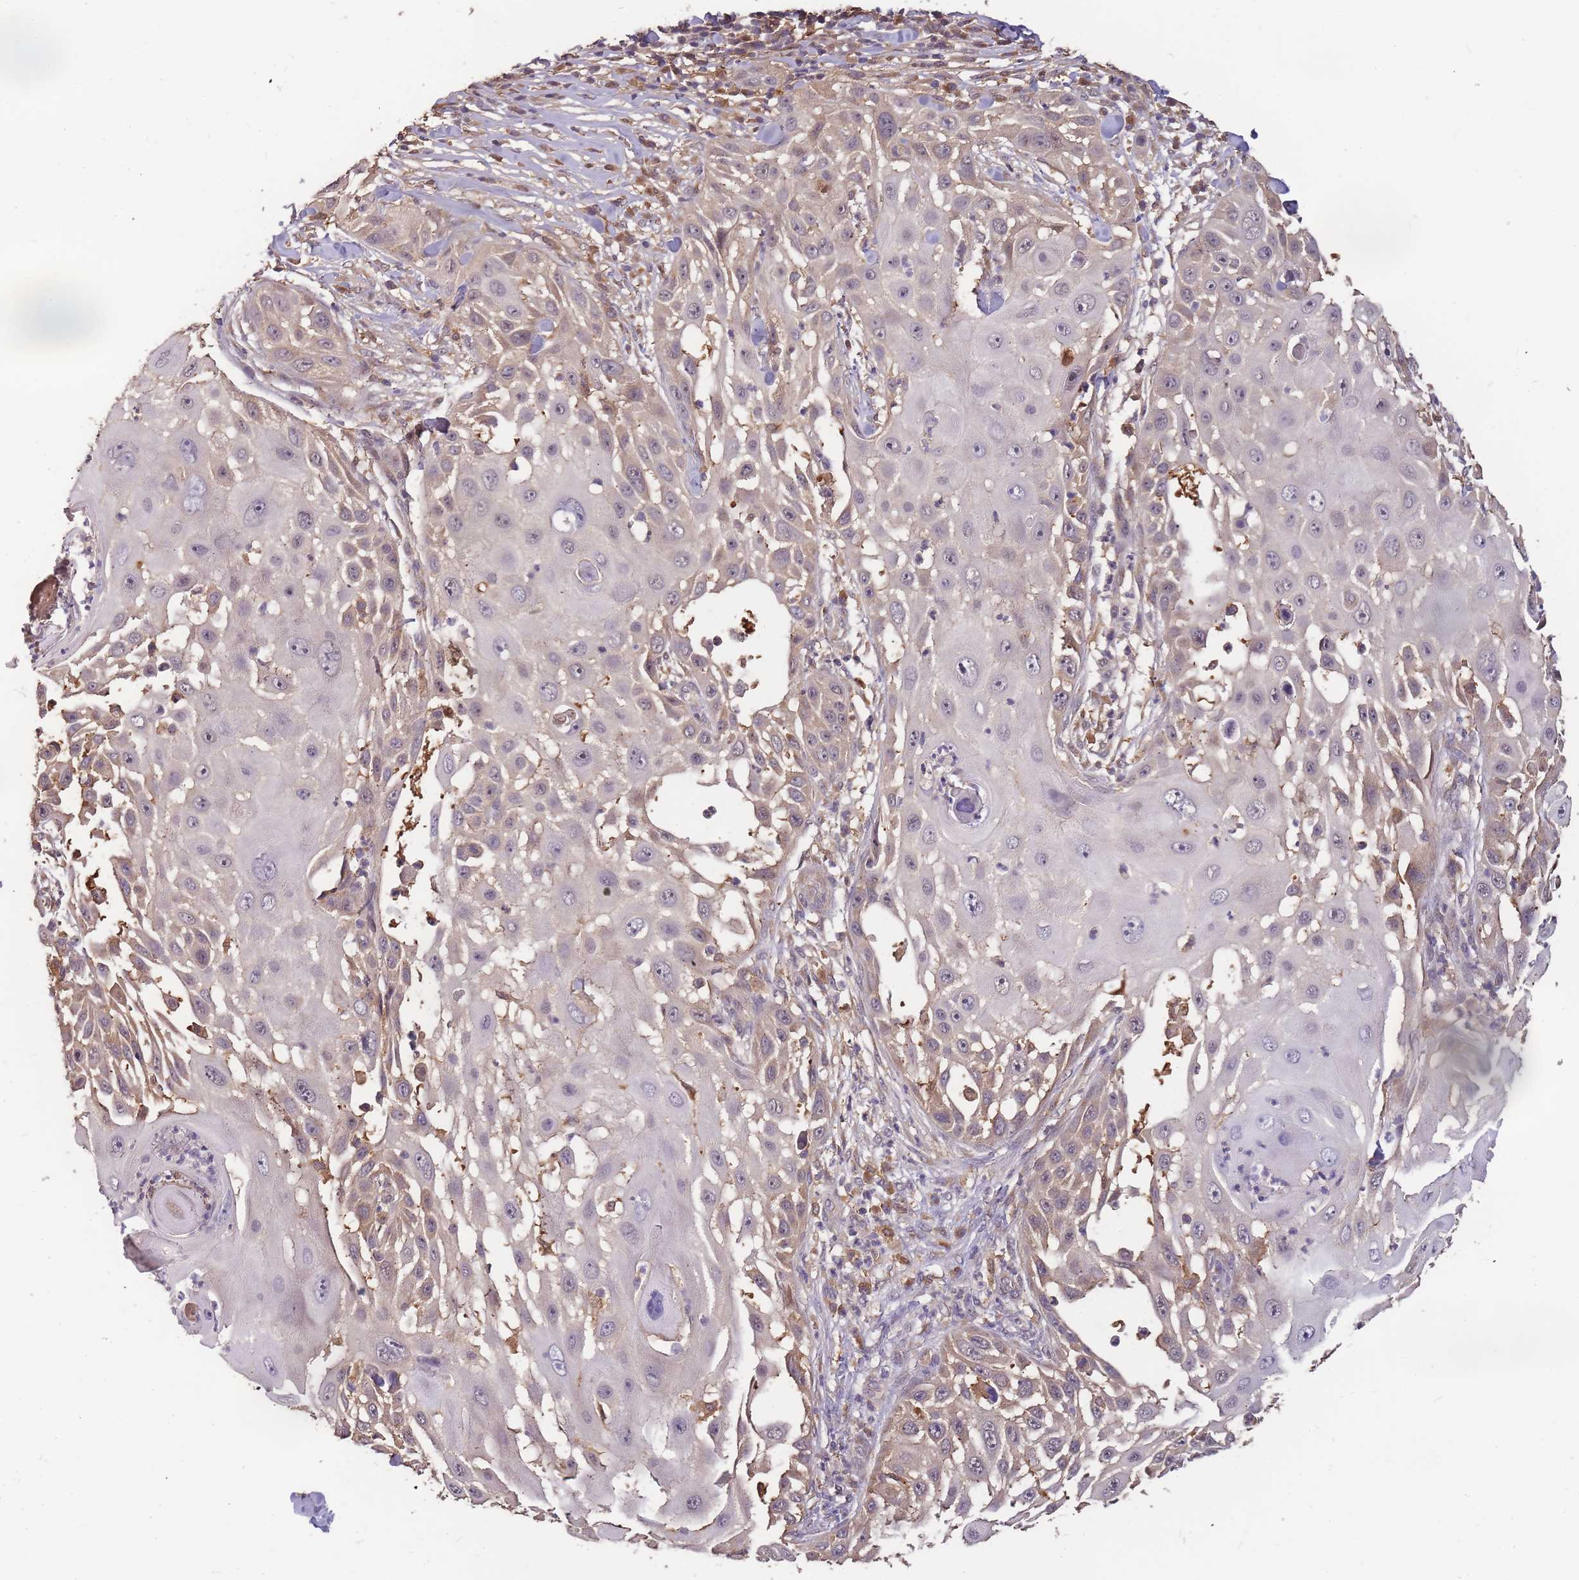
{"staining": {"intensity": "negative", "quantity": "none", "location": "none"}, "tissue": "skin cancer", "cell_type": "Tumor cells", "image_type": "cancer", "snomed": [{"axis": "morphology", "description": "Squamous cell carcinoma, NOS"}, {"axis": "topography", "description": "Skin"}], "caption": "DAB (3,3'-diaminobenzidine) immunohistochemical staining of human squamous cell carcinoma (skin) exhibits no significant positivity in tumor cells.", "gene": "CDKN2AIPNL", "patient": {"sex": "female", "age": 44}}